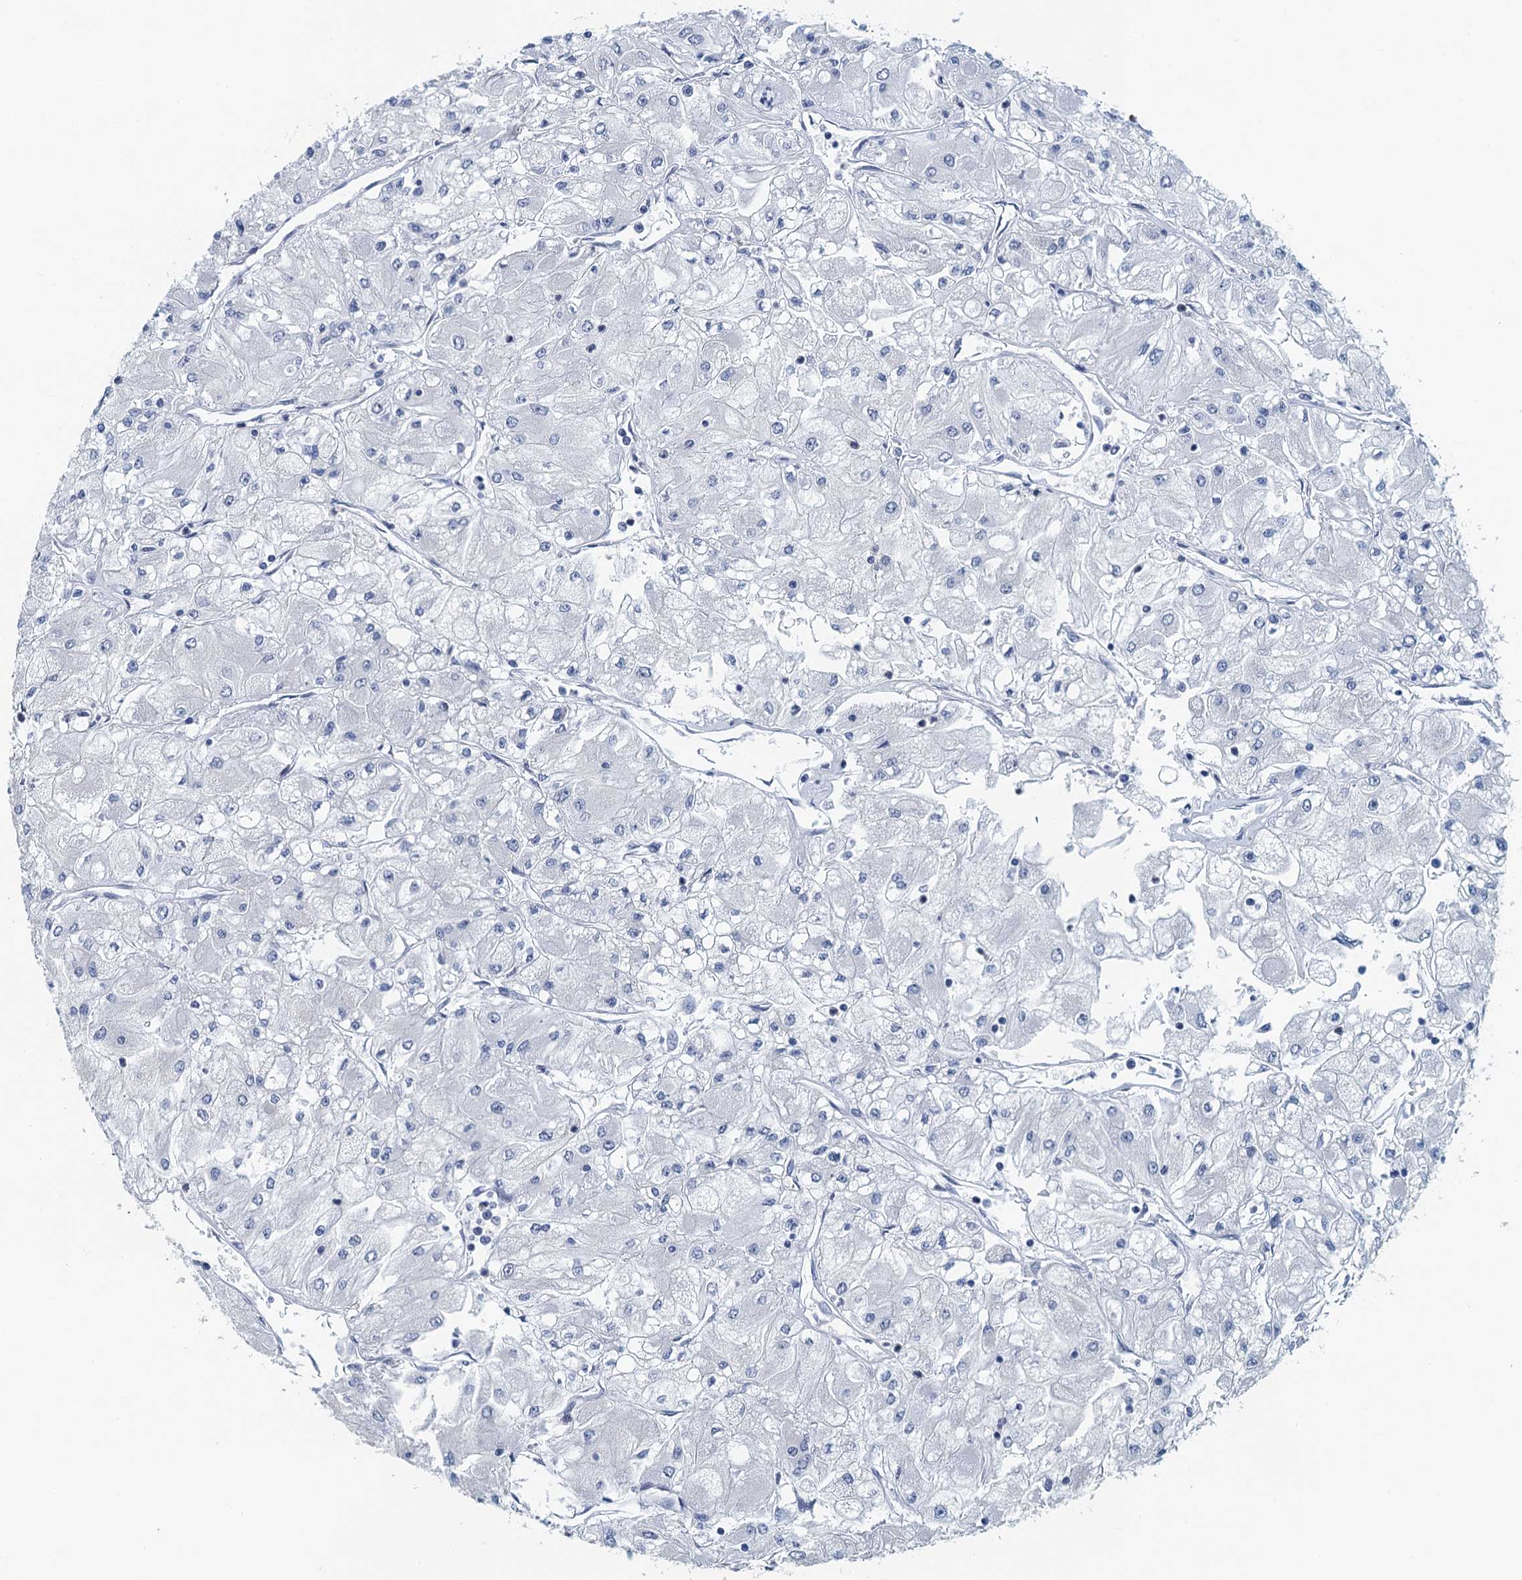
{"staining": {"intensity": "negative", "quantity": "none", "location": "none"}, "tissue": "renal cancer", "cell_type": "Tumor cells", "image_type": "cancer", "snomed": [{"axis": "morphology", "description": "Adenocarcinoma, NOS"}, {"axis": "topography", "description": "Kidney"}], "caption": "Tumor cells are negative for brown protein staining in renal cancer. (Brightfield microscopy of DAB IHC at high magnification).", "gene": "TTLL9", "patient": {"sex": "male", "age": 80}}